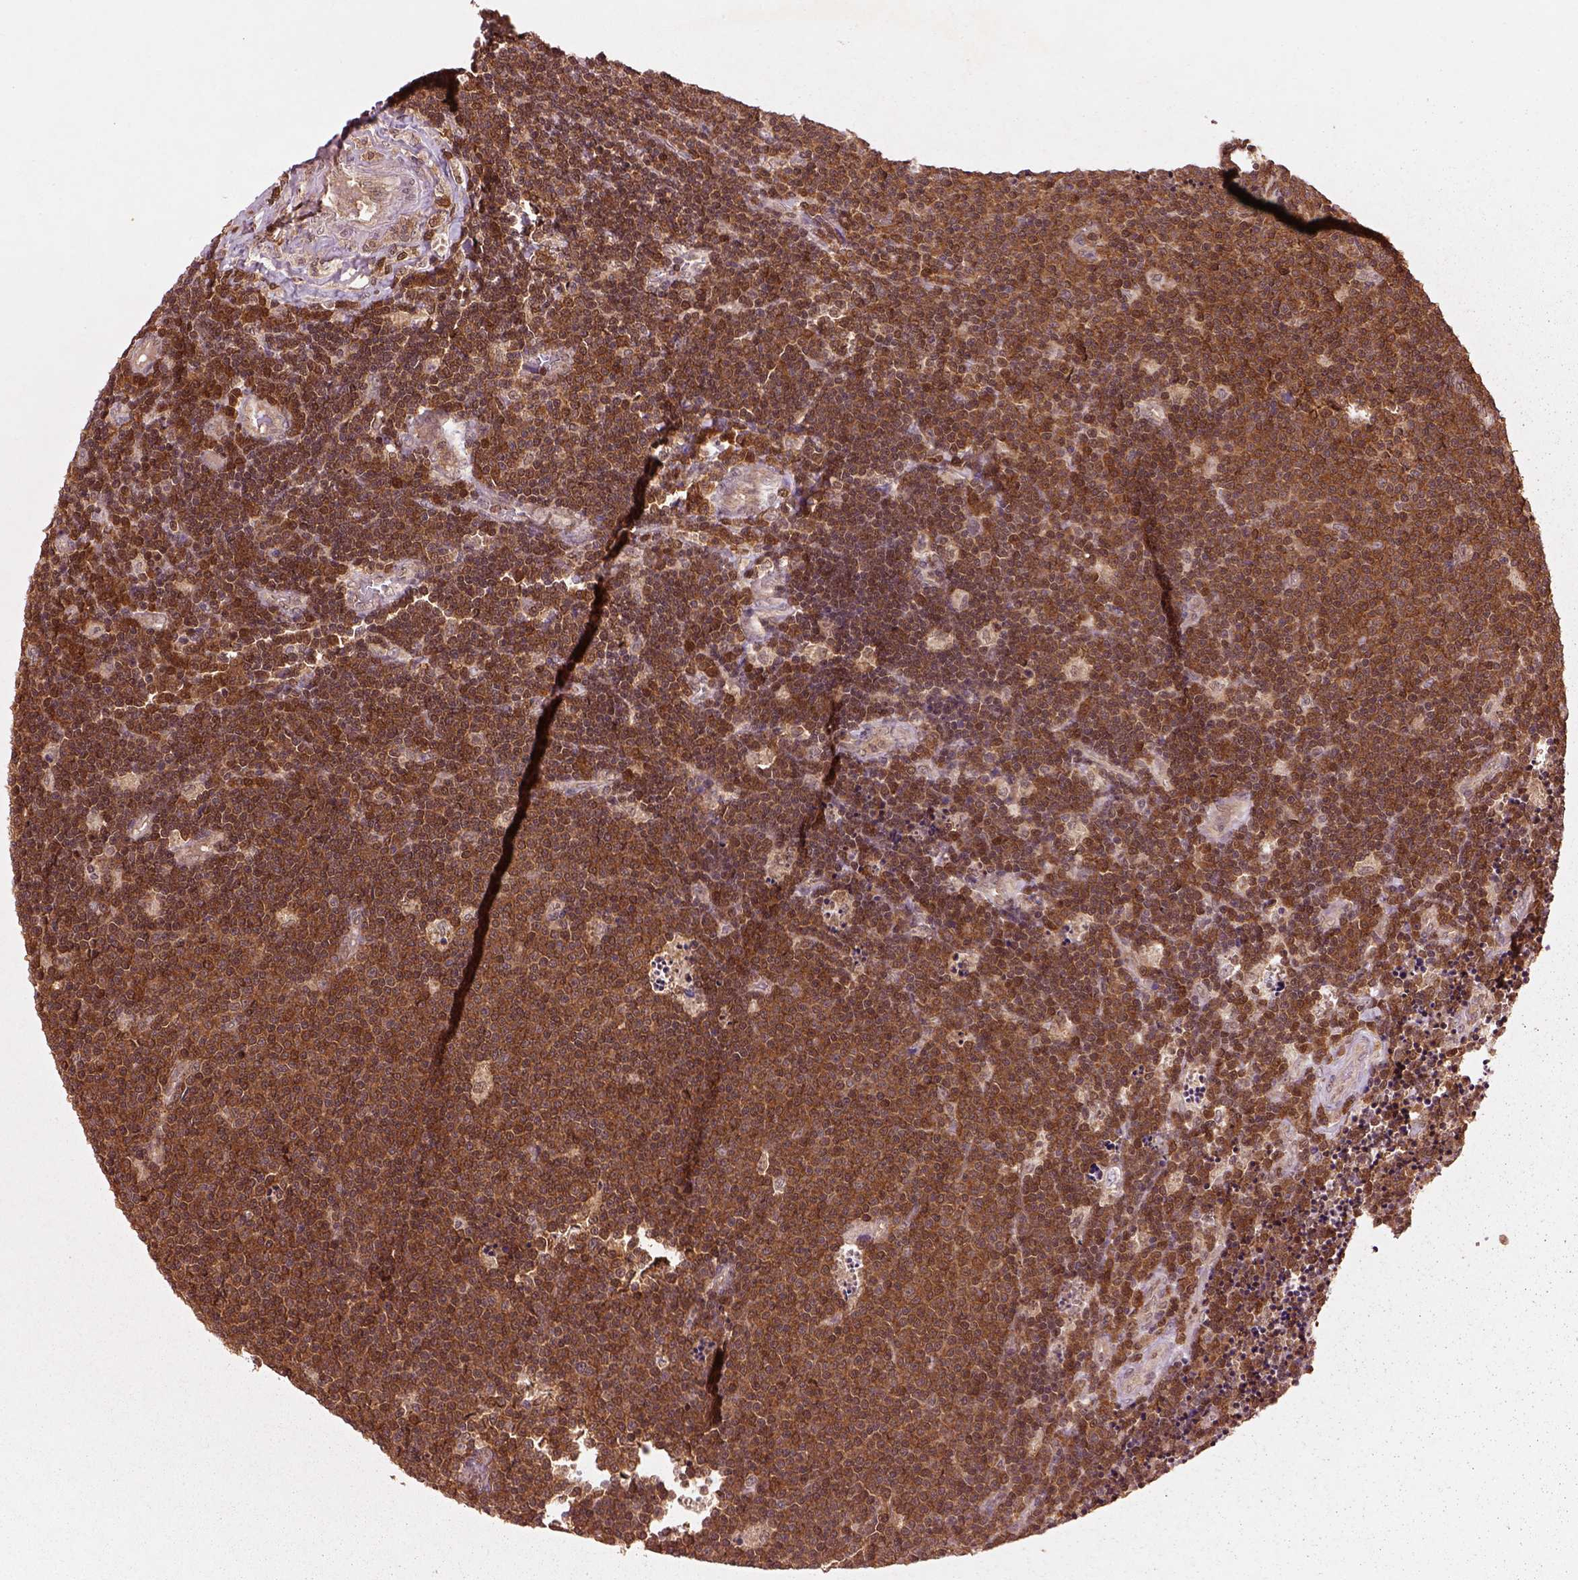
{"staining": {"intensity": "strong", "quantity": ">75%", "location": "cytoplasmic/membranous"}, "tissue": "lymphoma", "cell_type": "Tumor cells", "image_type": "cancer", "snomed": [{"axis": "morphology", "description": "Malignant lymphoma, non-Hodgkin's type, Low grade"}, {"axis": "topography", "description": "Brain"}], "caption": "Brown immunohistochemical staining in human malignant lymphoma, non-Hodgkin's type (low-grade) demonstrates strong cytoplasmic/membranous expression in approximately >75% of tumor cells.", "gene": "MDP1", "patient": {"sex": "female", "age": 66}}